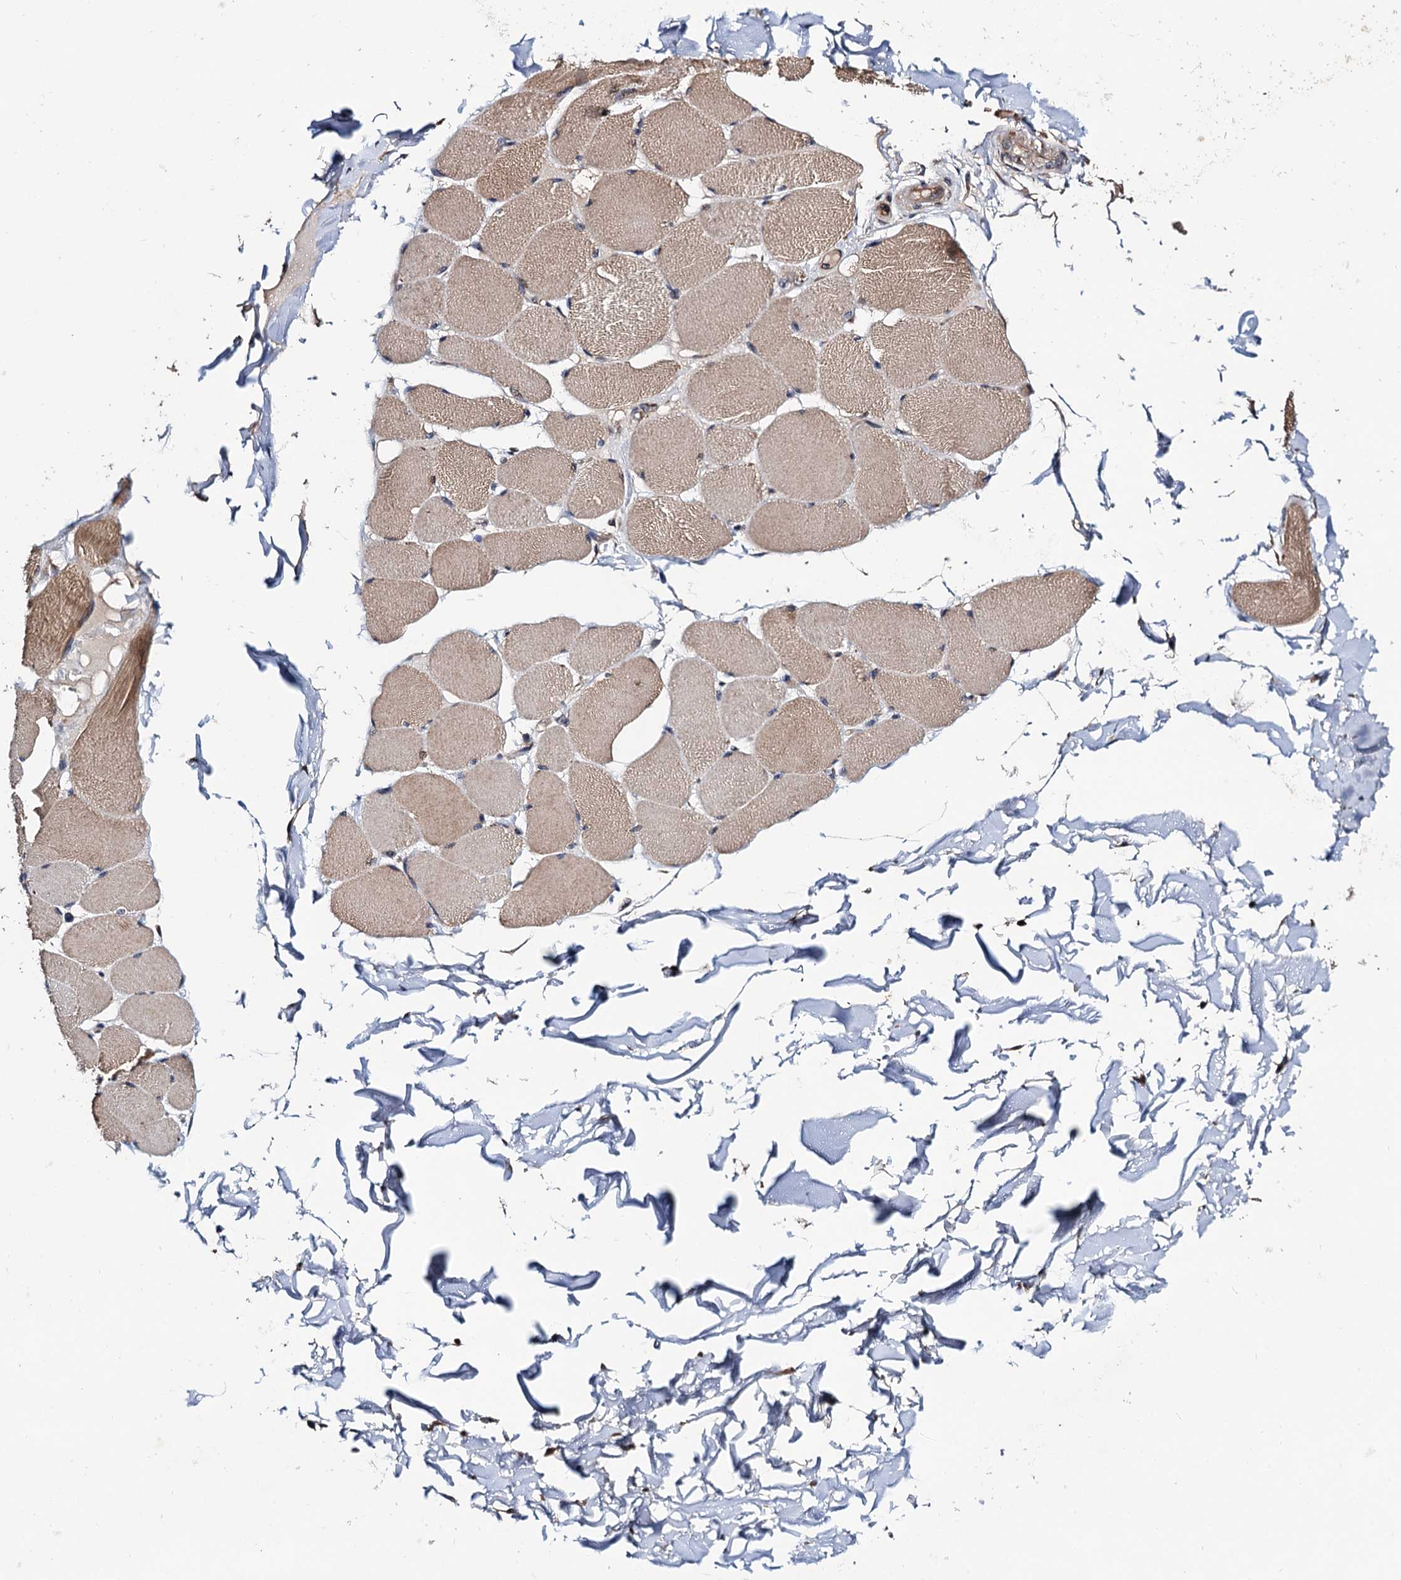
{"staining": {"intensity": "moderate", "quantity": "25%-75%", "location": "cytoplasmic/membranous,nuclear"}, "tissue": "skeletal muscle", "cell_type": "Myocytes", "image_type": "normal", "snomed": [{"axis": "morphology", "description": "Normal tissue, NOS"}, {"axis": "topography", "description": "Skin"}, {"axis": "topography", "description": "Skeletal muscle"}], "caption": "Unremarkable skeletal muscle was stained to show a protein in brown. There is medium levels of moderate cytoplasmic/membranous,nuclear positivity in about 25%-75% of myocytes.", "gene": "NAA16", "patient": {"sex": "male", "age": 83}}